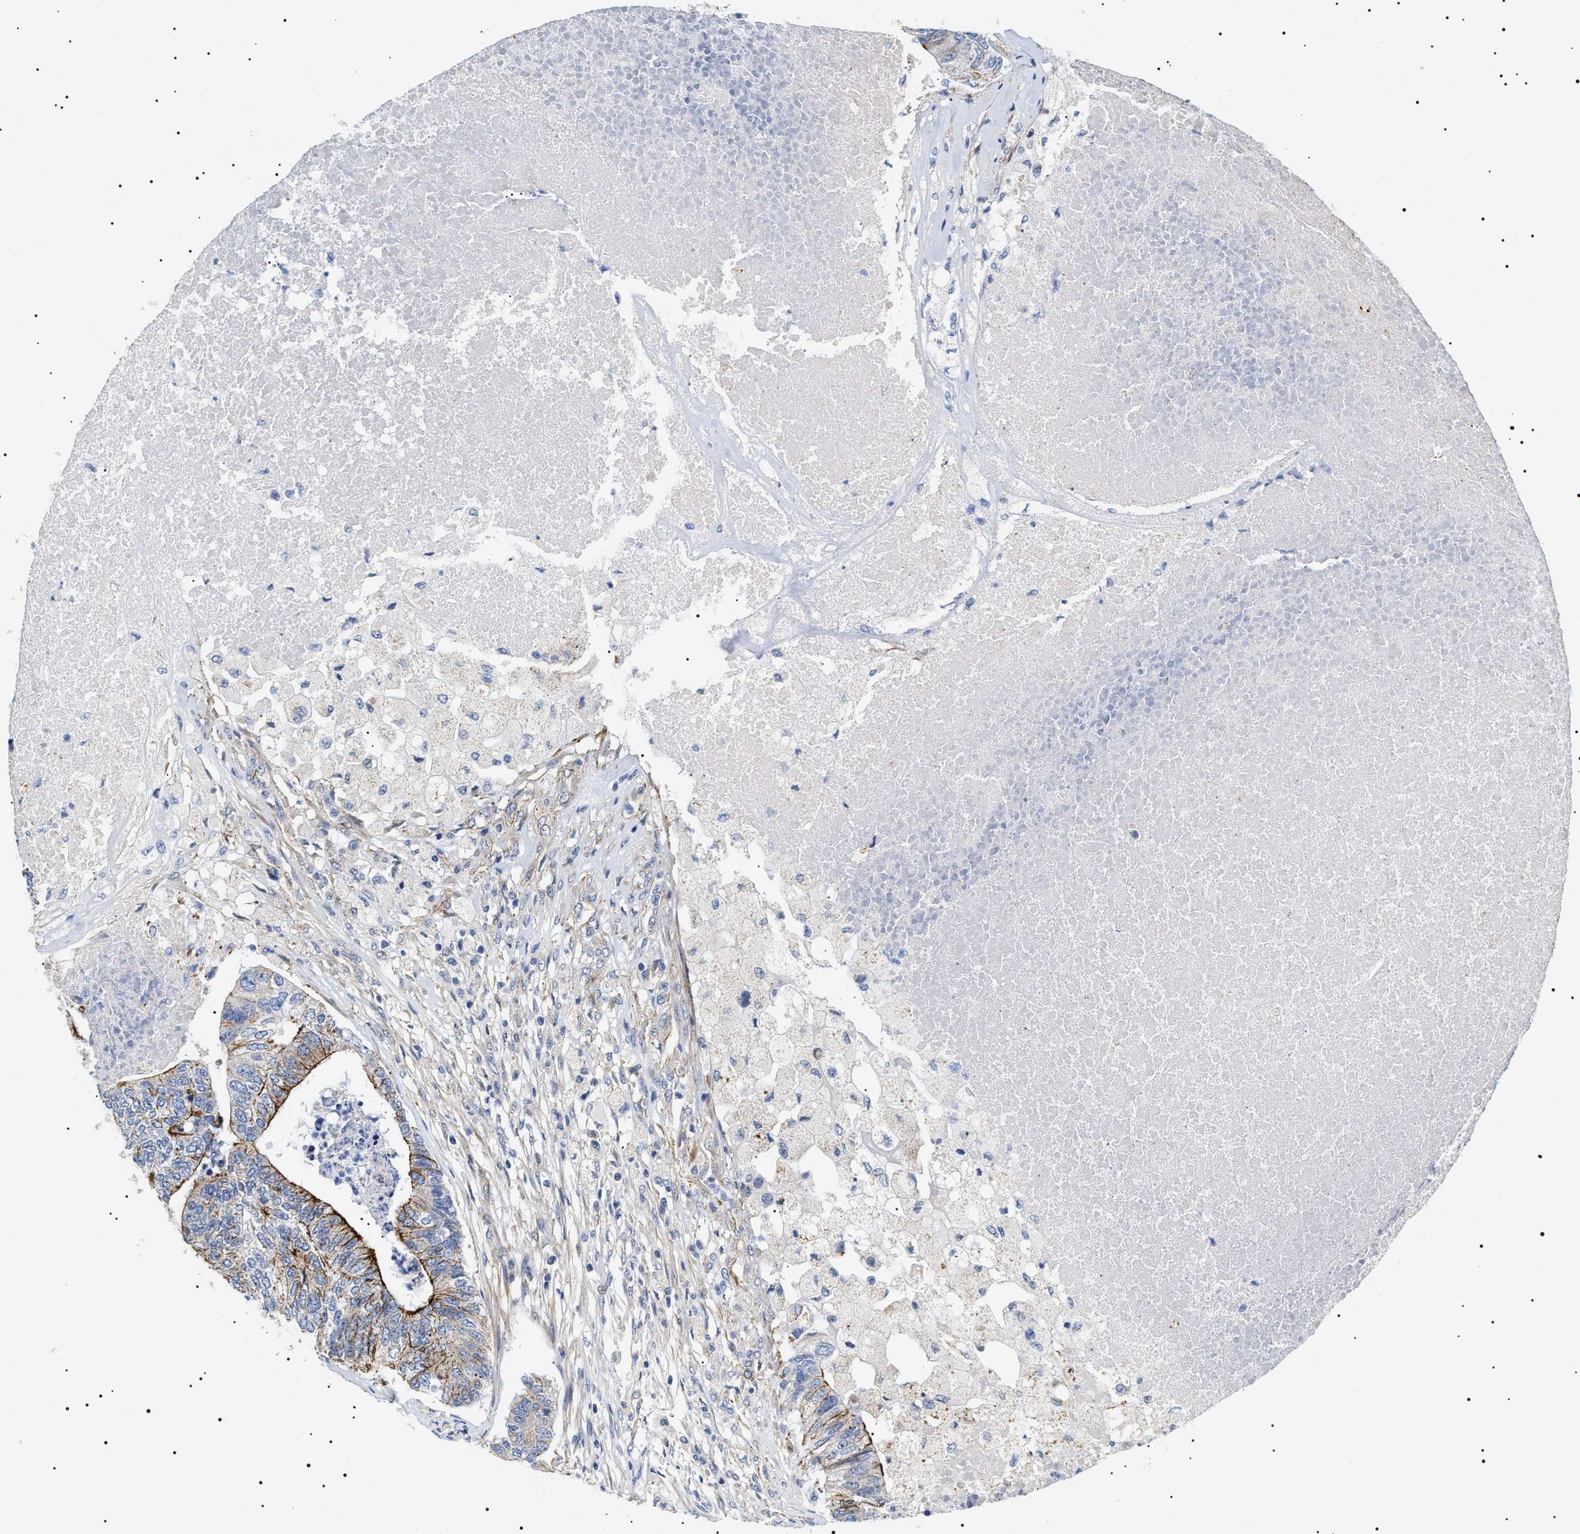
{"staining": {"intensity": "moderate", "quantity": "25%-75%", "location": "cytoplasmic/membranous"}, "tissue": "colorectal cancer", "cell_type": "Tumor cells", "image_type": "cancer", "snomed": [{"axis": "morphology", "description": "Adenocarcinoma, NOS"}, {"axis": "topography", "description": "Colon"}], "caption": "Tumor cells exhibit medium levels of moderate cytoplasmic/membranous staining in about 25%-75% of cells in colorectal adenocarcinoma.", "gene": "TMEM222", "patient": {"sex": "female", "age": 67}}